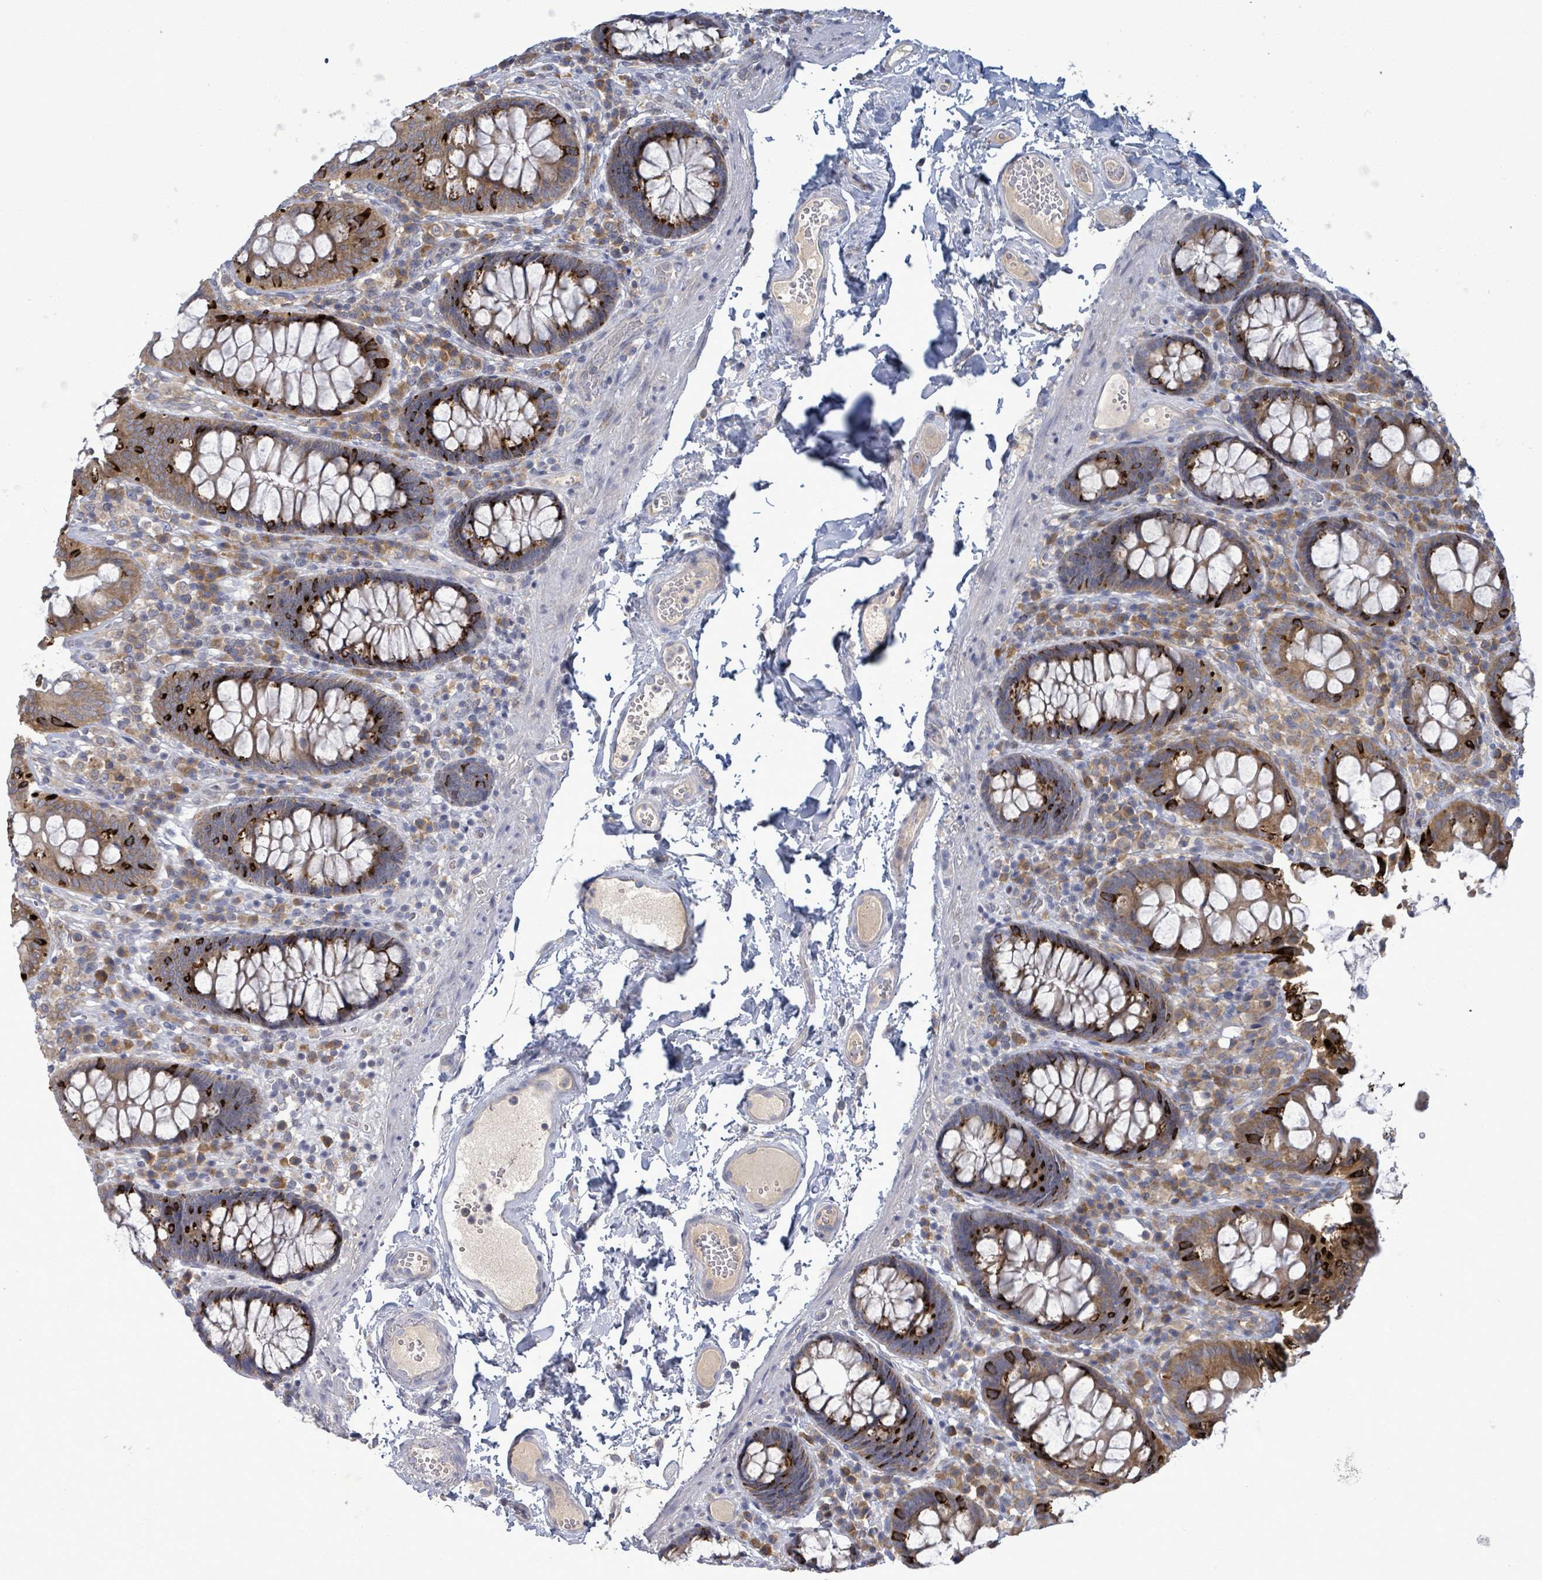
{"staining": {"intensity": "negative", "quantity": "none", "location": "none"}, "tissue": "colon", "cell_type": "Endothelial cells", "image_type": "normal", "snomed": [{"axis": "morphology", "description": "Normal tissue, NOS"}, {"axis": "topography", "description": "Colon"}], "caption": "Human colon stained for a protein using immunohistochemistry (IHC) shows no expression in endothelial cells.", "gene": "ATP13A1", "patient": {"sex": "male", "age": 84}}